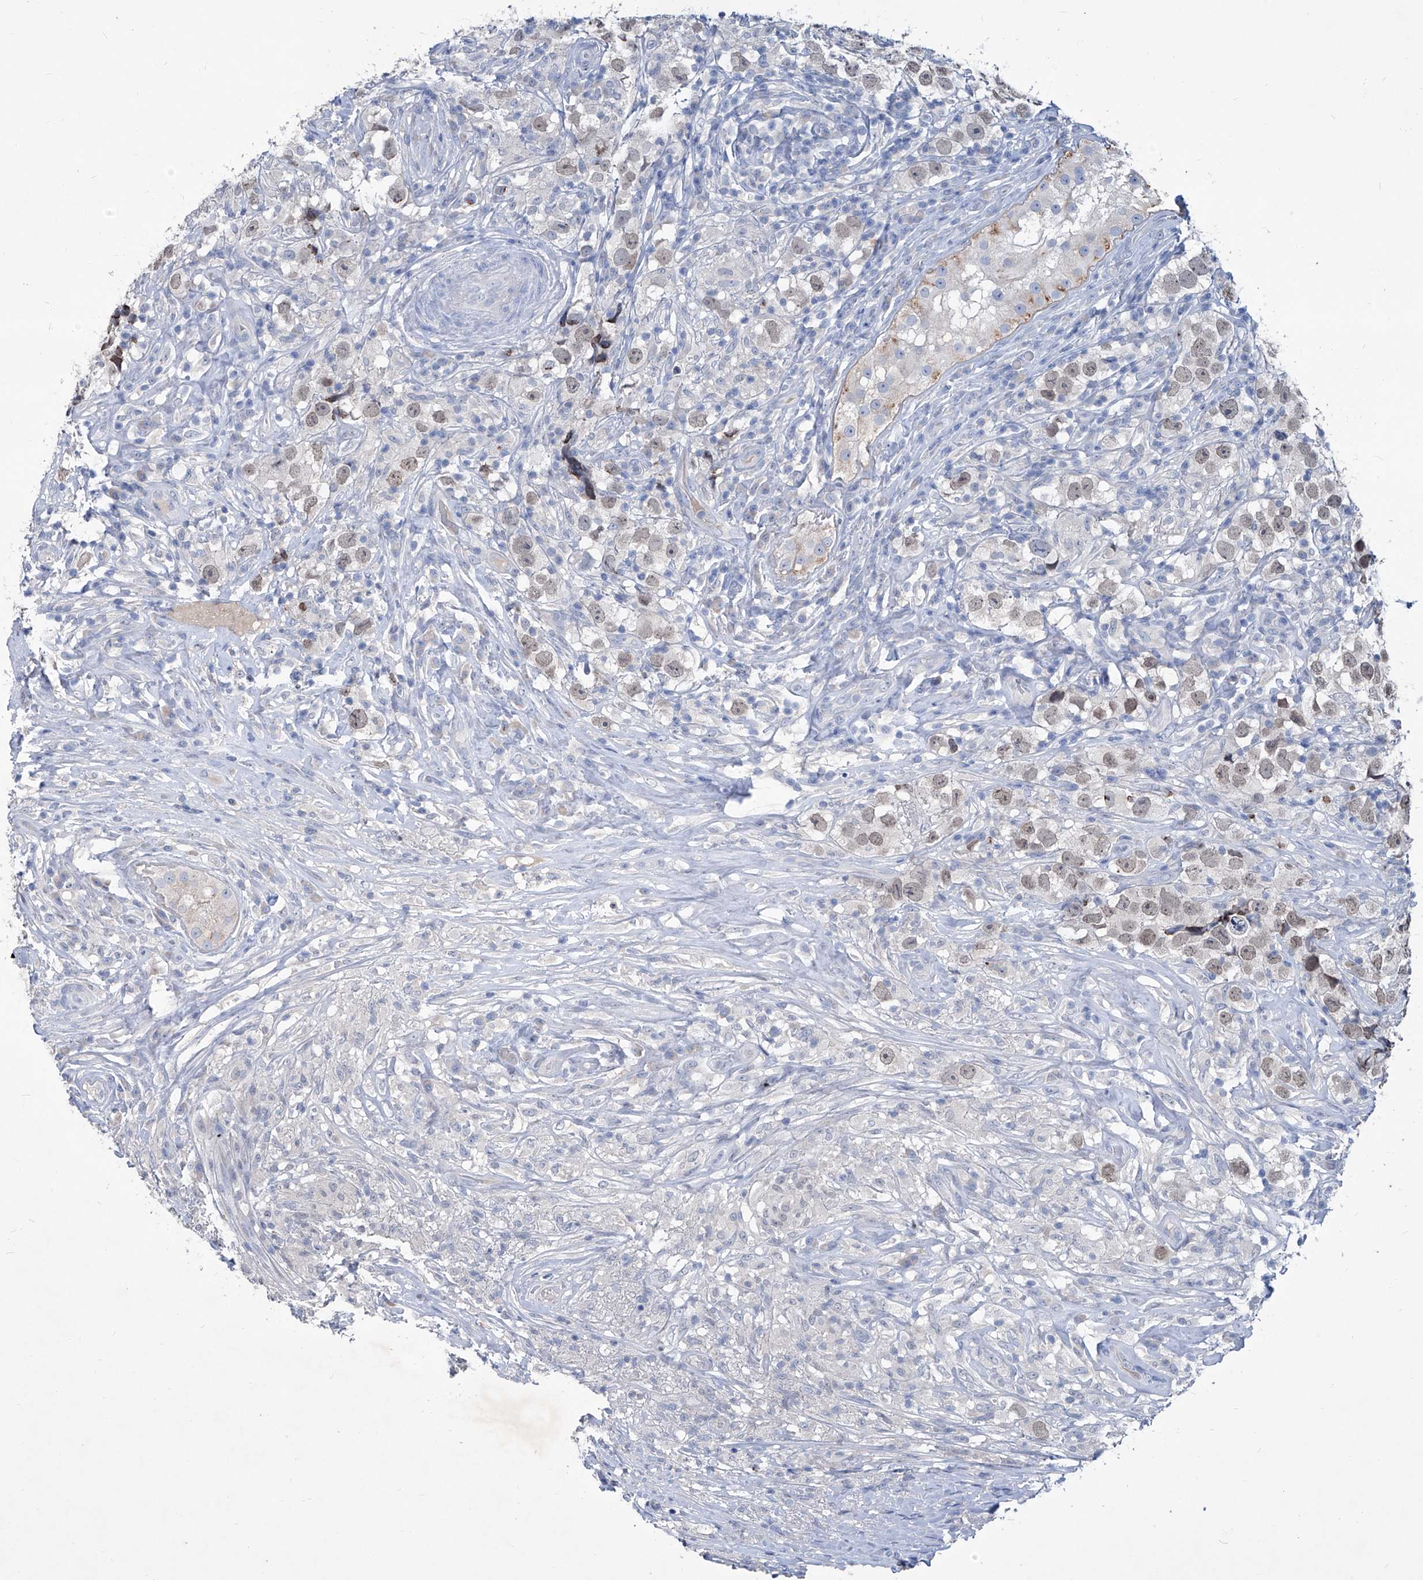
{"staining": {"intensity": "weak", "quantity": ">75%", "location": "nuclear"}, "tissue": "testis cancer", "cell_type": "Tumor cells", "image_type": "cancer", "snomed": [{"axis": "morphology", "description": "Seminoma, NOS"}, {"axis": "topography", "description": "Testis"}], "caption": "Protein staining by immunohistochemistry demonstrates weak nuclear expression in about >75% of tumor cells in seminoma (testis).", "gene": "KLHL17", "patient": {"sex": "male", "age": 49}}